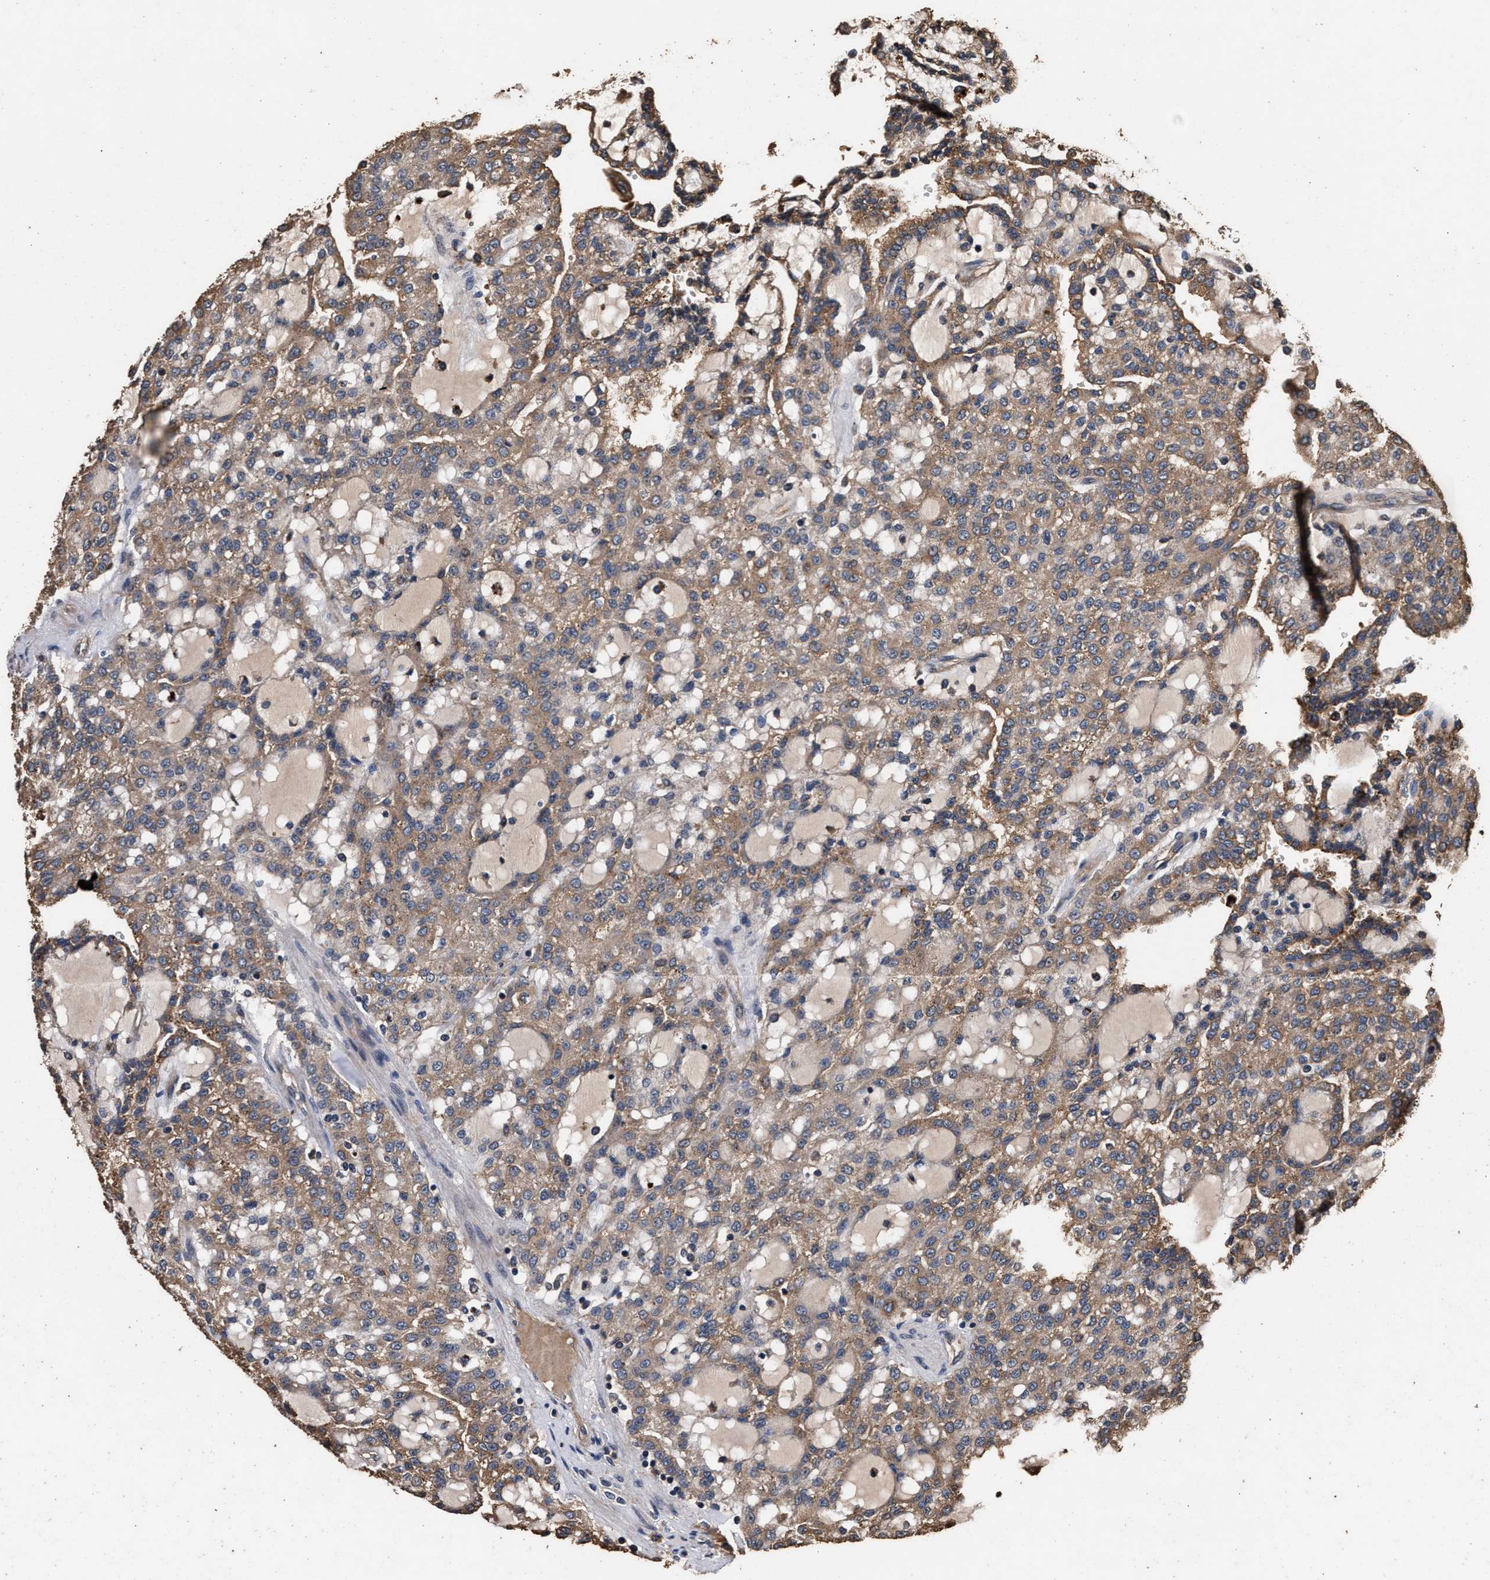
{"staining": {"intensity": "moderate", "quantity": ">75%", "location": "cytoplasmic/membranous"}, "tissue": "renal cancer", "cell_type": "Tumor cells", "image_type": "cancer", "snomed": [{"axis": "morphology", "description": "Adenocarcinoma, NOS"}, {"axis": "topography", "description": "Kidney"}], "caption": "Protein expression by immunohistochemistry (IHC) reveals moderate cytoplasmic/membranous expression in about >75% of tumor cells in renal cancer (adenocarcinoma). The staining was performed using DAB to visualize the protein expression in brown, while the nuclei were stained in blue with hematoxylin (Magnification: 20x).", "gene": "KYAT1", "patient": {"sex": "male", "age": 63}}